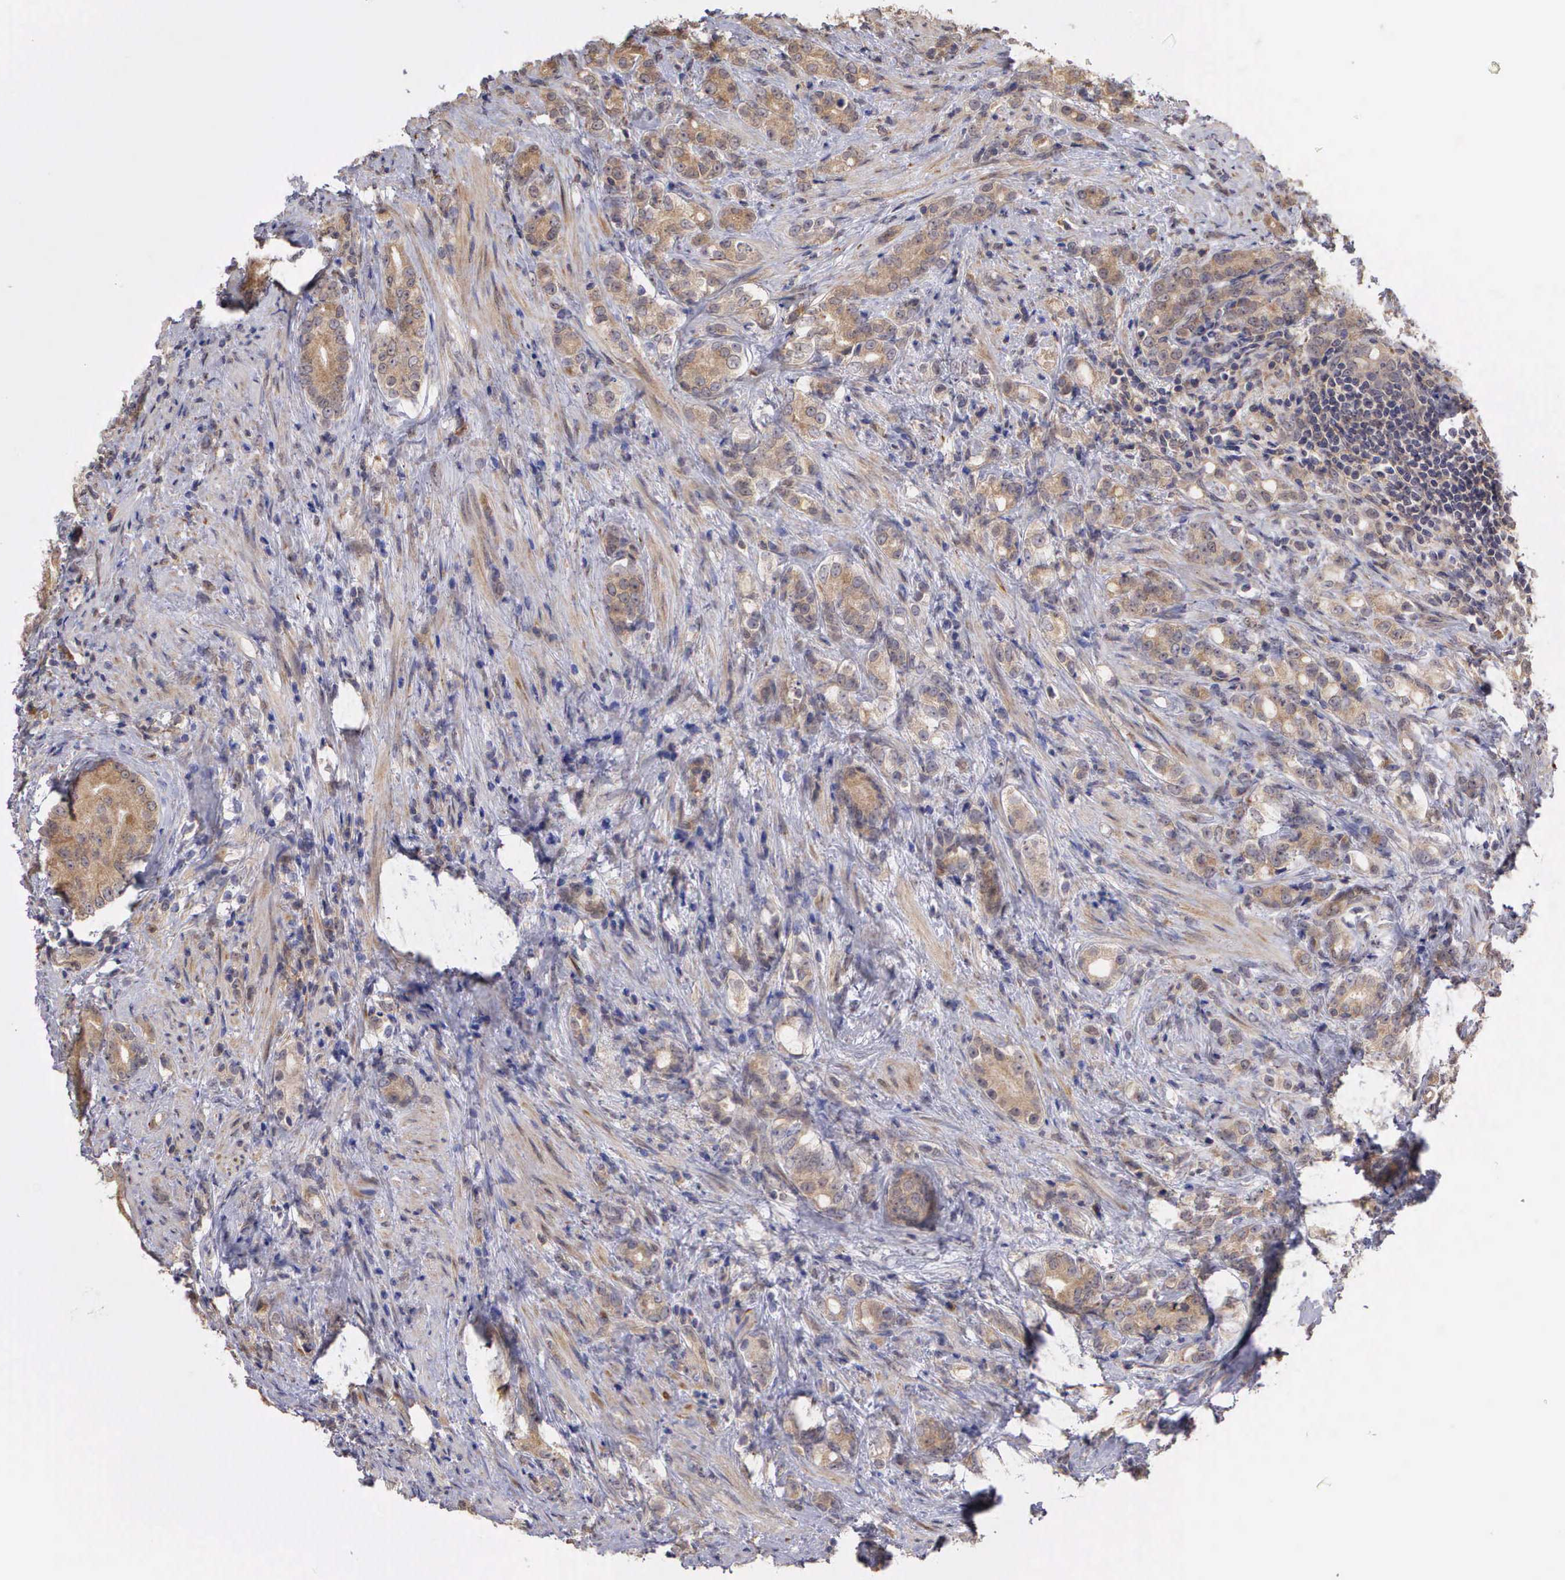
{"staining": {"intensity": "weak", "quantity": ">75%", "location": "cytoplasmic/membranous"}, "tissue": "prostate cancer", "cell_type": "Tumor cells", "image_type": "cancer", "snomed": [{"axis": "morphology", "description": "Adenocarcinoma, Medium grade"}, {"axis": "topography", "description": "Prostate"}], "caption": "Protein positivity by immunohistochemistry shows weak cytoplasmic/membranous positivity in approximately >75% of tumor cells in prostate cancer (medium-grade adenocarcinoma).", "gene": "DNAJB7", "patient": {"sex": "male", "age": 59}}